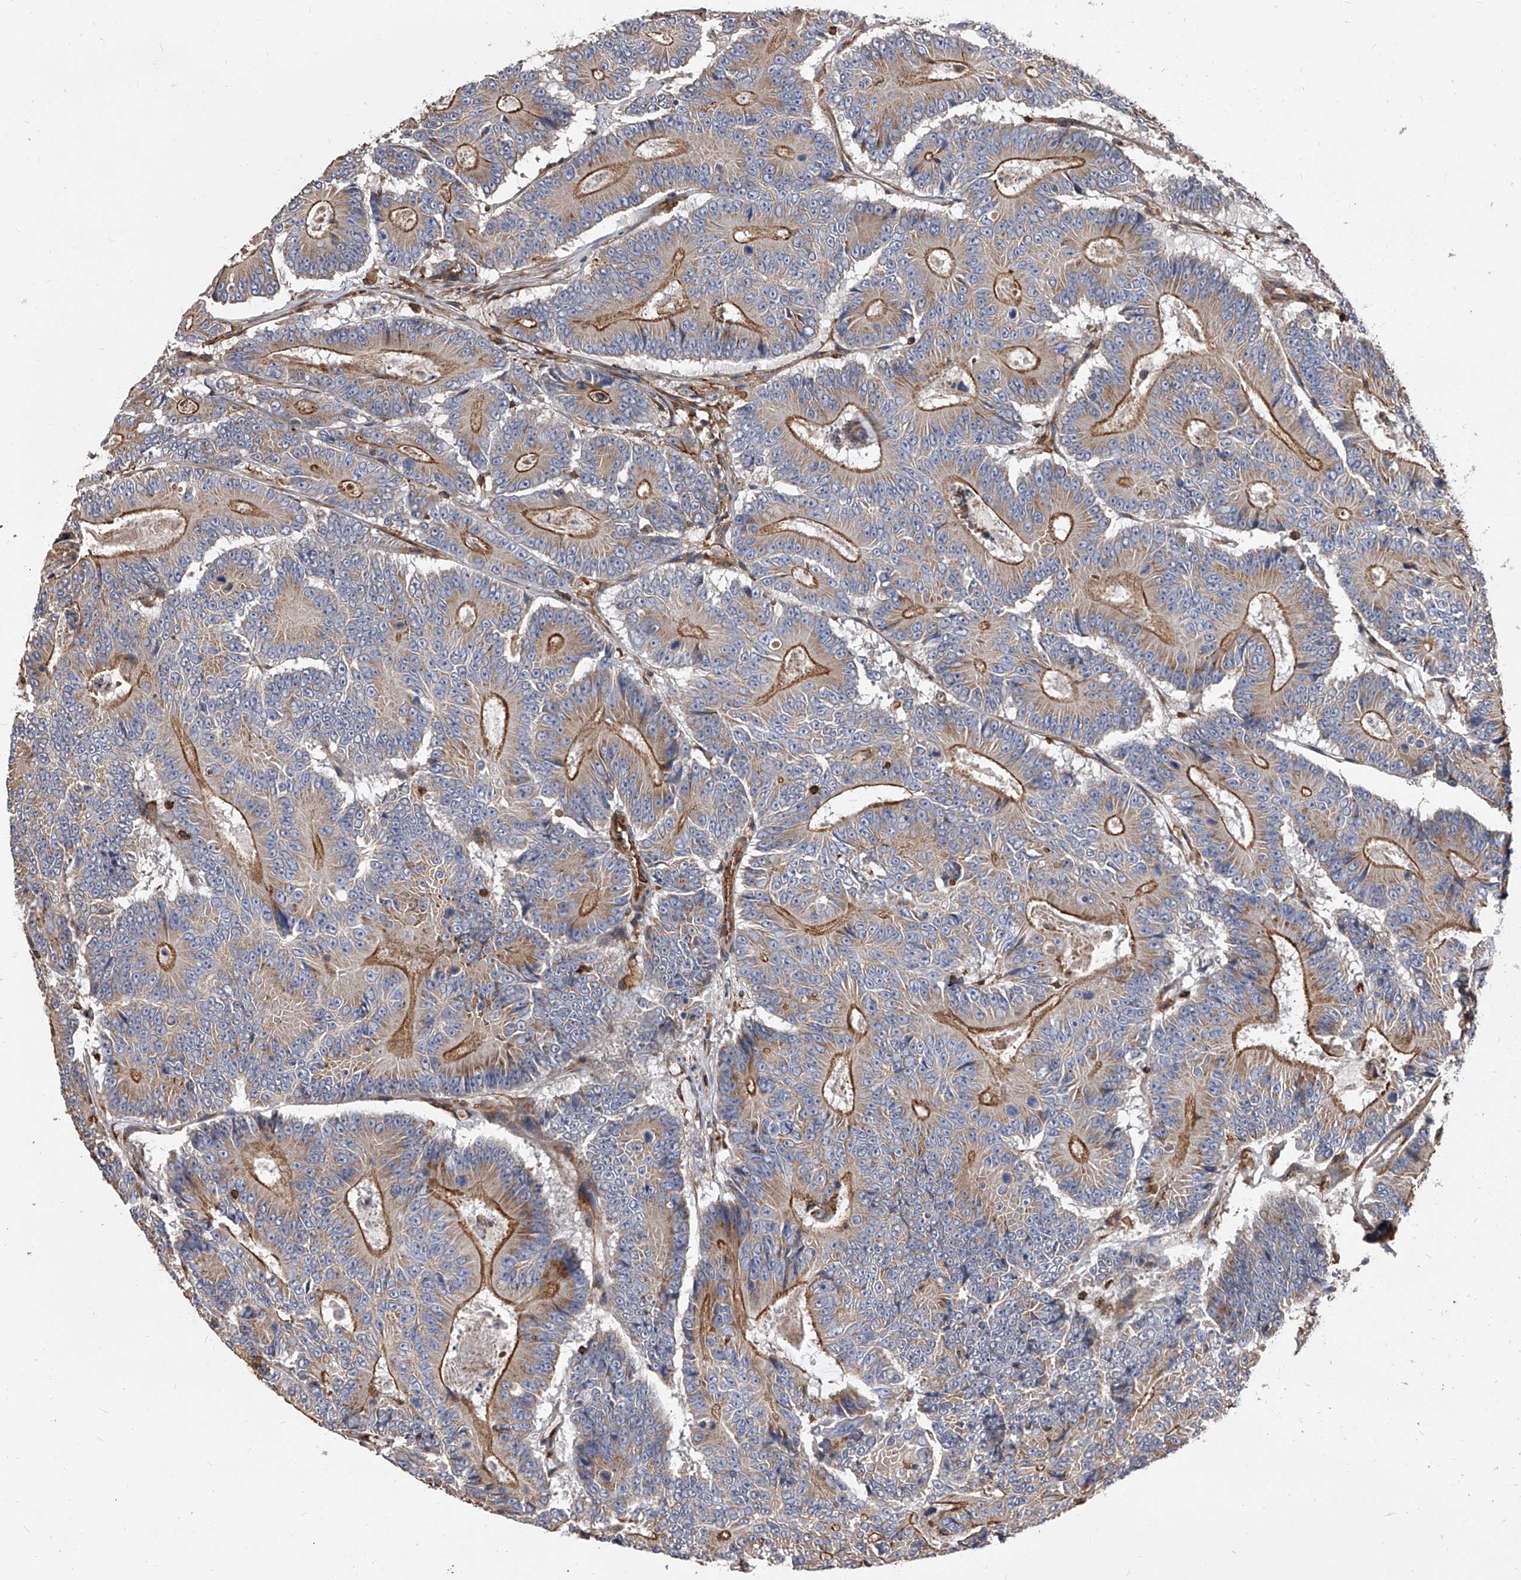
{"staining": {"intensity": "moderate", "quantity": ">75%", "location": "cytoplasmic/membranous"}, "tissue": "colorectal cancer", "cell_type": "Tumor cells", "image_type": "cancer", "snomed": [{"axis": "morphology", "description": "Adenocarcinoma, NOS"}, {"axis": "topography", "description": "Colon"}], "caption": "An image showing moderate cytoplasmic/membranous staining in about >75% of tumor cells in colorectal cancer, as visualized by brown immunohistochemical staining.", "gene": "PISD", "patient": {"sex": "male", "age": 83}}